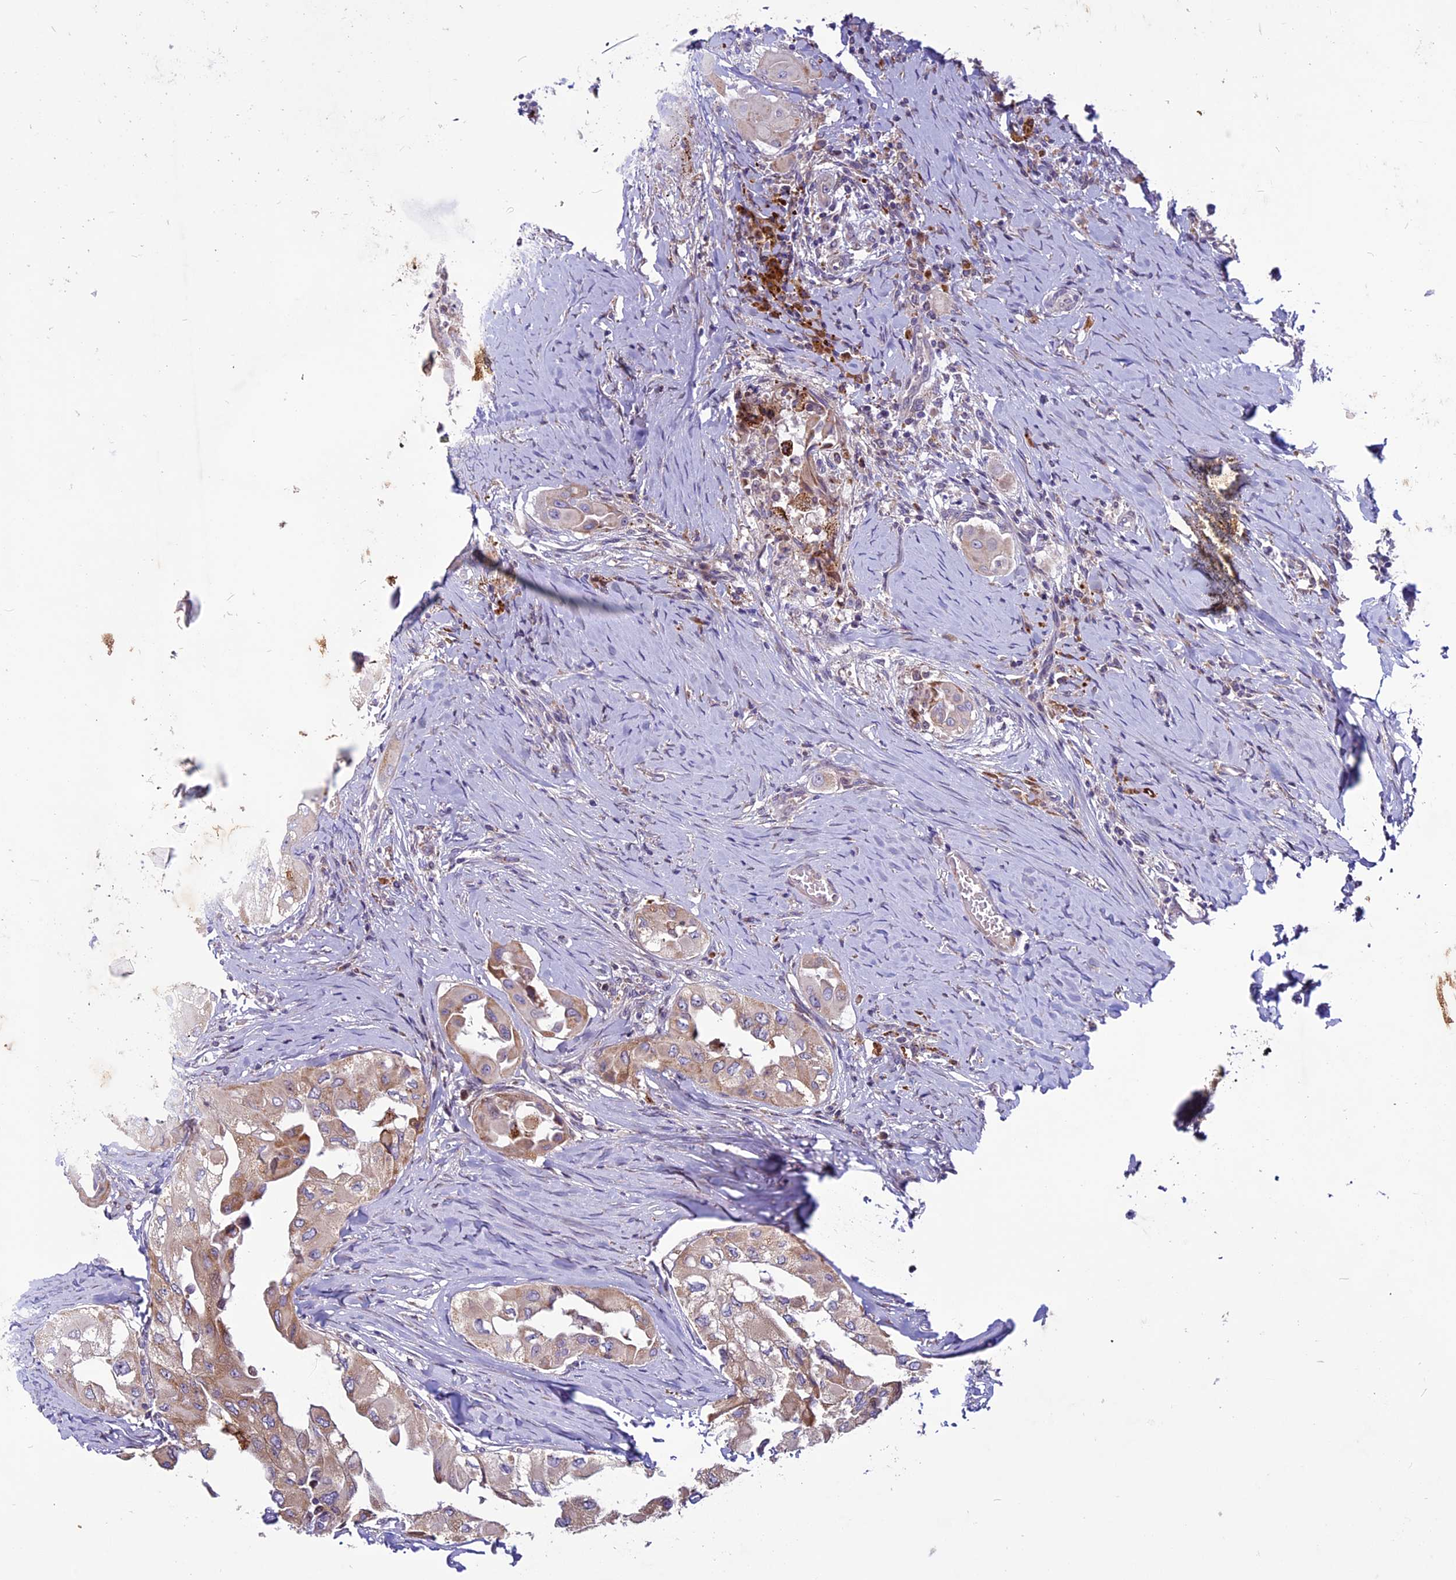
{"staining": {"intensity": "moderate", "quantity": "25%-75%", "location": "cytoplasmic/membranous"}, "tissue": "thyroid cancer", "cell_type": "Tumor cells", "image_type": "cancer", "snomed": [{"axis": "morphology", "description": "Papillary adenocarcinoma, NOS"}, {"axis": "topography", "description": "Thyroid gland"}], "caption": "This image demonstrates IHC staining of human papillary adenocarcinoma (thyroid), with medium moderate cytoplasmic/membranous expression in approximately 25%-75% of tumor cells.", "gene": "MIEF2", "patient": {"sex": "female", "age": 59}}